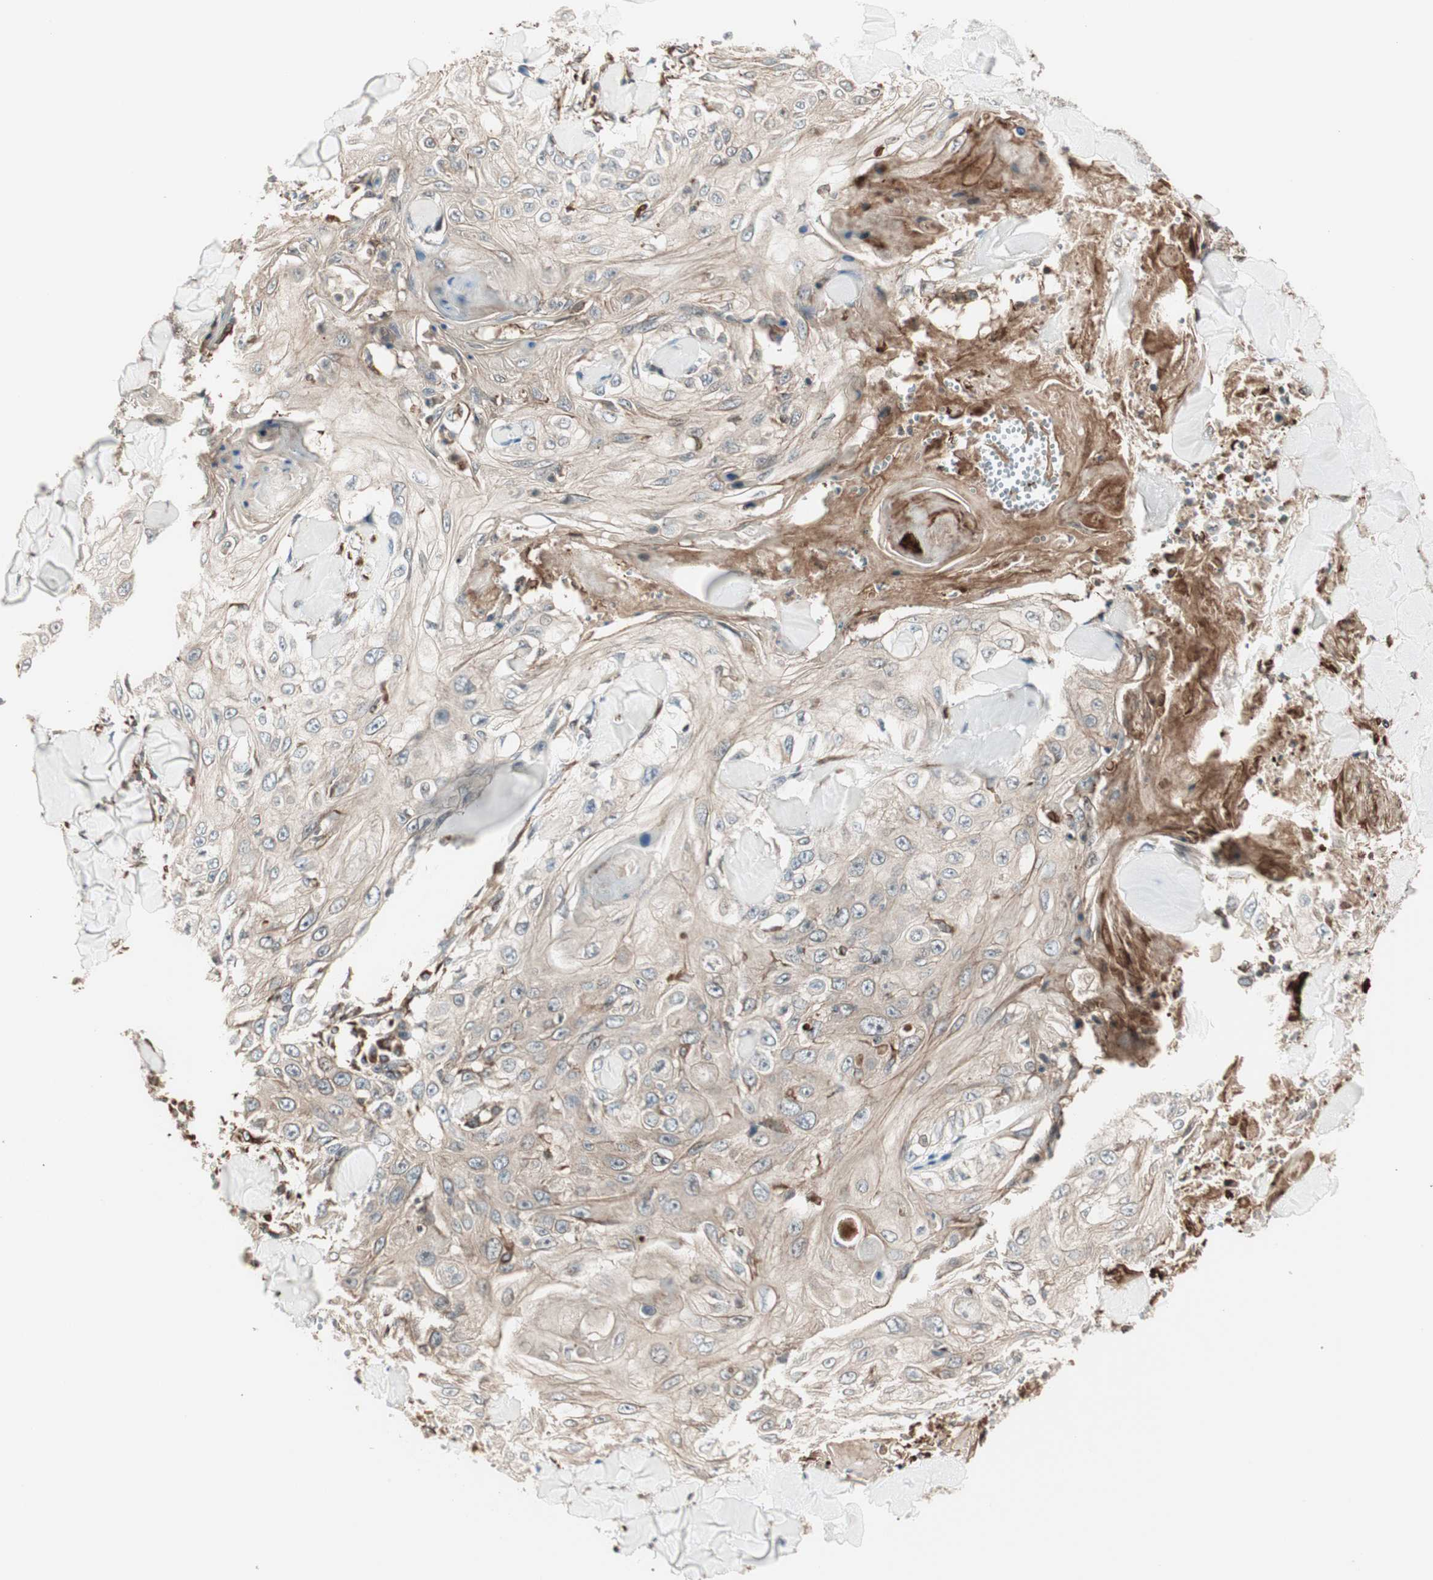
{"staining": {"intensity": "weak", "quantity": ">75%", "location": "cytoplasmic/membranous"}, "tissue": "skin cancer", "cell_type": "Tumor cells", "image_type": "cancer", "snomed": [{"axis": "morphology", "description": "Squamous cell carcinoma, NOS"}, {"axis": "topography", "description": "Skin"}], "caption": "The histopathology image reveals a brown stain indicating the presence of a protein in the cytoplasmic/membranous of tumor cells in squamous cell carcinoma (skin).", "gene": "MAD2L2", "patient": {"sex": "male", "age": 86}}